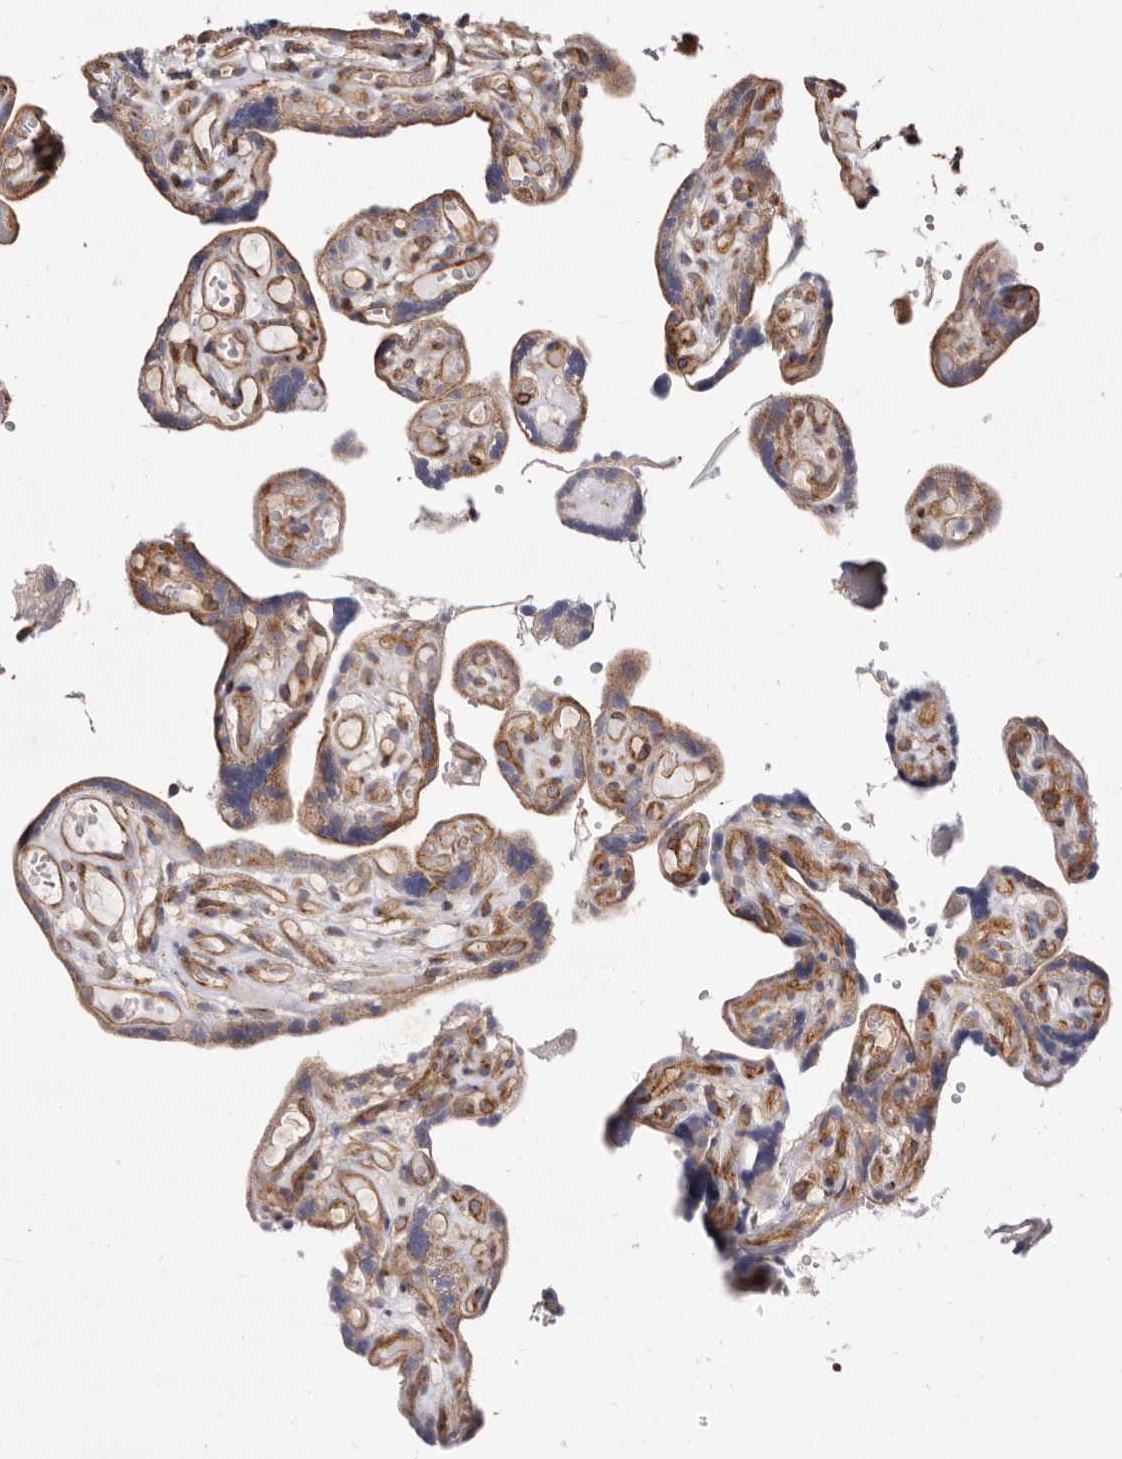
{"staining": {"intensity": "moderate", "quantity": ">75%", "location": "cytoplasmic/membranous"}, "tissue": "placenta", "cell_type": "Decidual cells", "image_type": "normal", "snomed": [{"axis": "morphology", "description": "Normal tissue, NOS"}, {"axis": "topography", "description": "Placenta"}], "caption": "Decidual cells demonstrate moderate cytoplasmic/membranous expression in approximately >75% of cells in benign placenta. (DAB (3,3'-diaminobenzidine) IHC, brown staining for protein, blue staining for nuclei).", "gene": "COQ8B", "patient": {"sex": "female", "age": 30}}